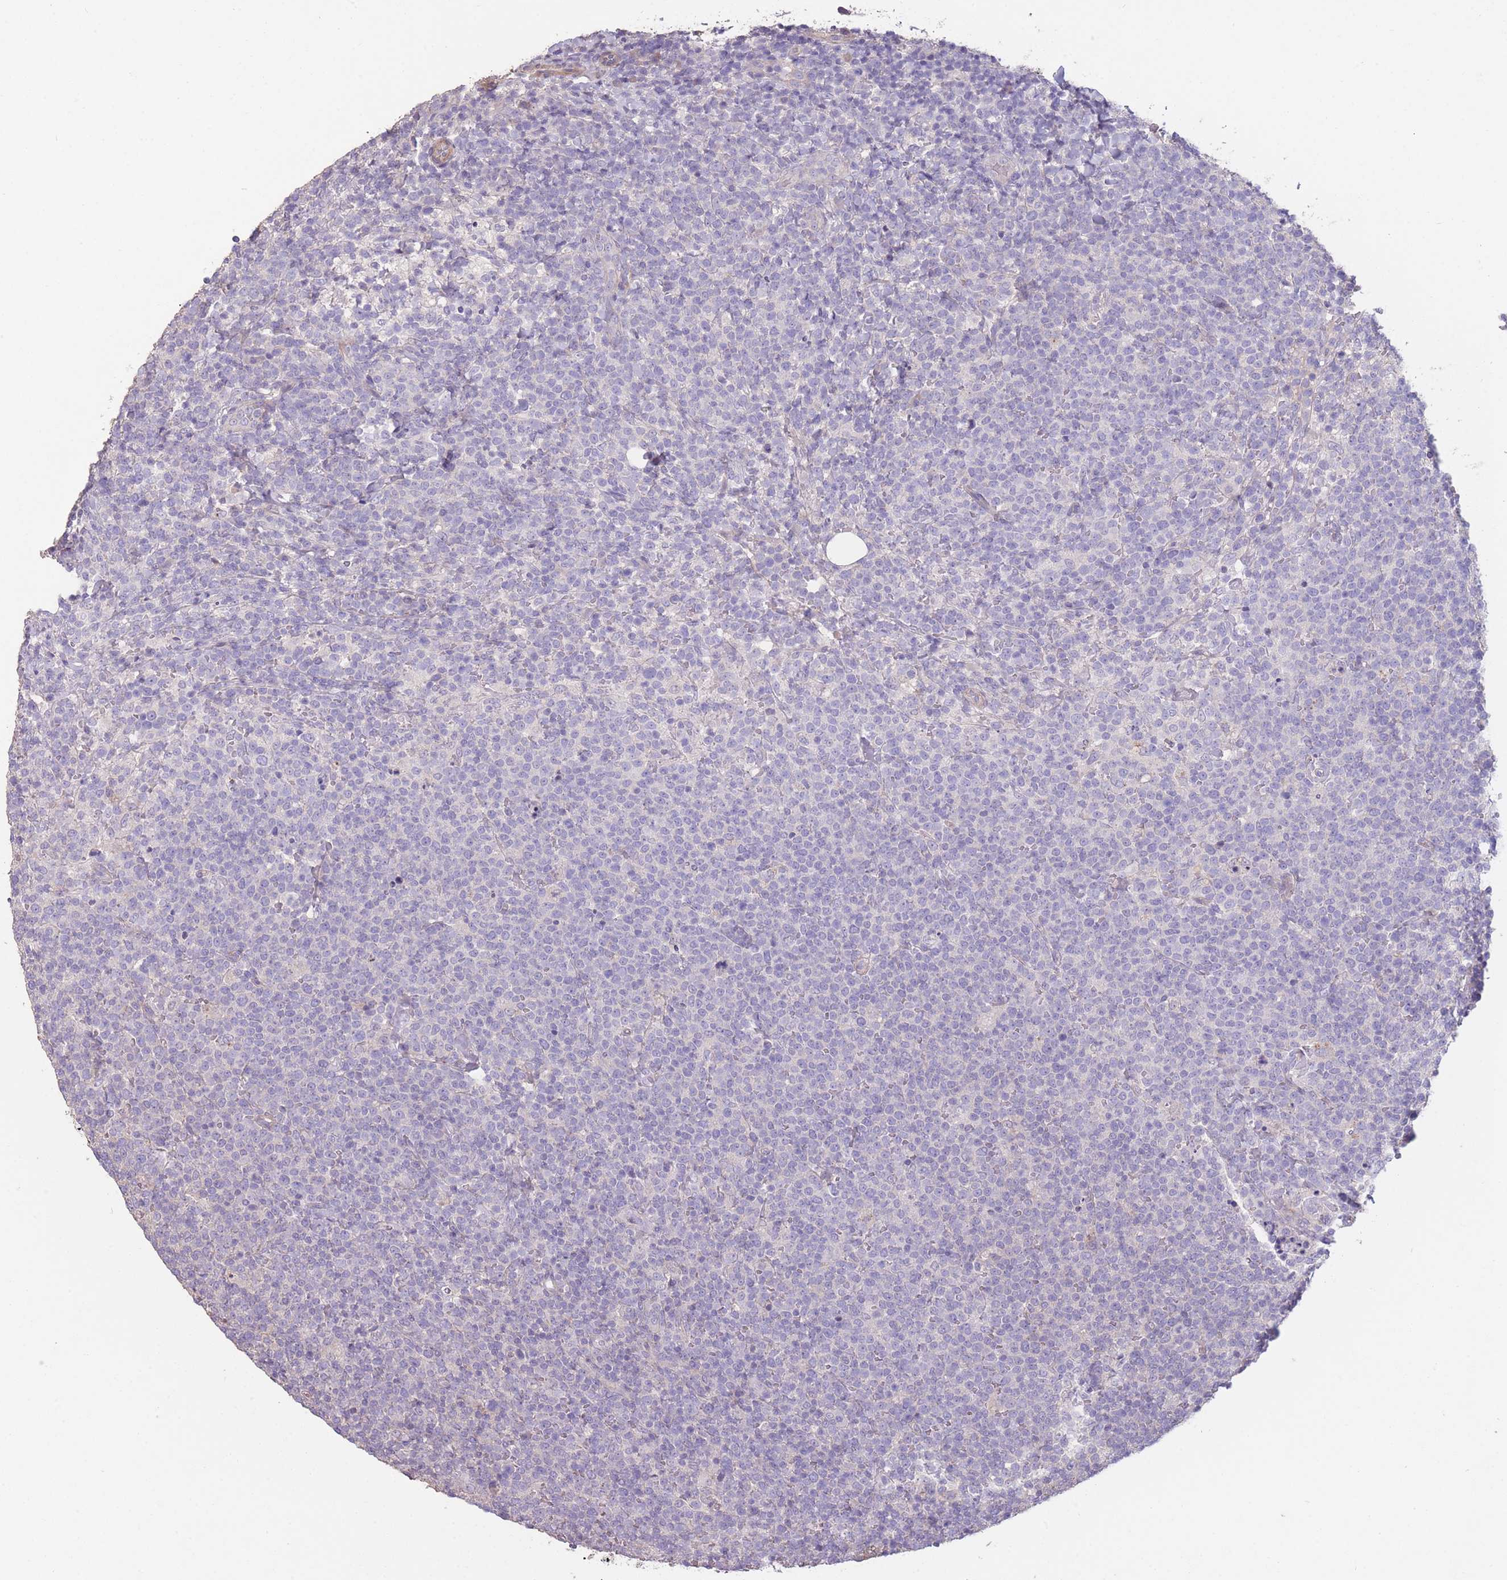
{"staining": {"intensity": "negative", "quantity": "none", "location": "none"}, "tissue": "lymphoma", "cell_type": "Tumor cells", "image_type": "cancer", "snomed": [{"axis": "morphology", "description": "Malignant lymphoma, non-Hodgkin's type, High grade"}, {"axis": "topography", "description": "Lymph node"}], "caption": "High magnification brightfield microscopy of lymphoma stained with DAB (3,3'-diaminobenzidine) (brown) and counterstained with hematoxylin (blue): tumor cells show no significant staining.", "gene": "RSPH10B", "patient": {"sex": "male", "age": 61}}